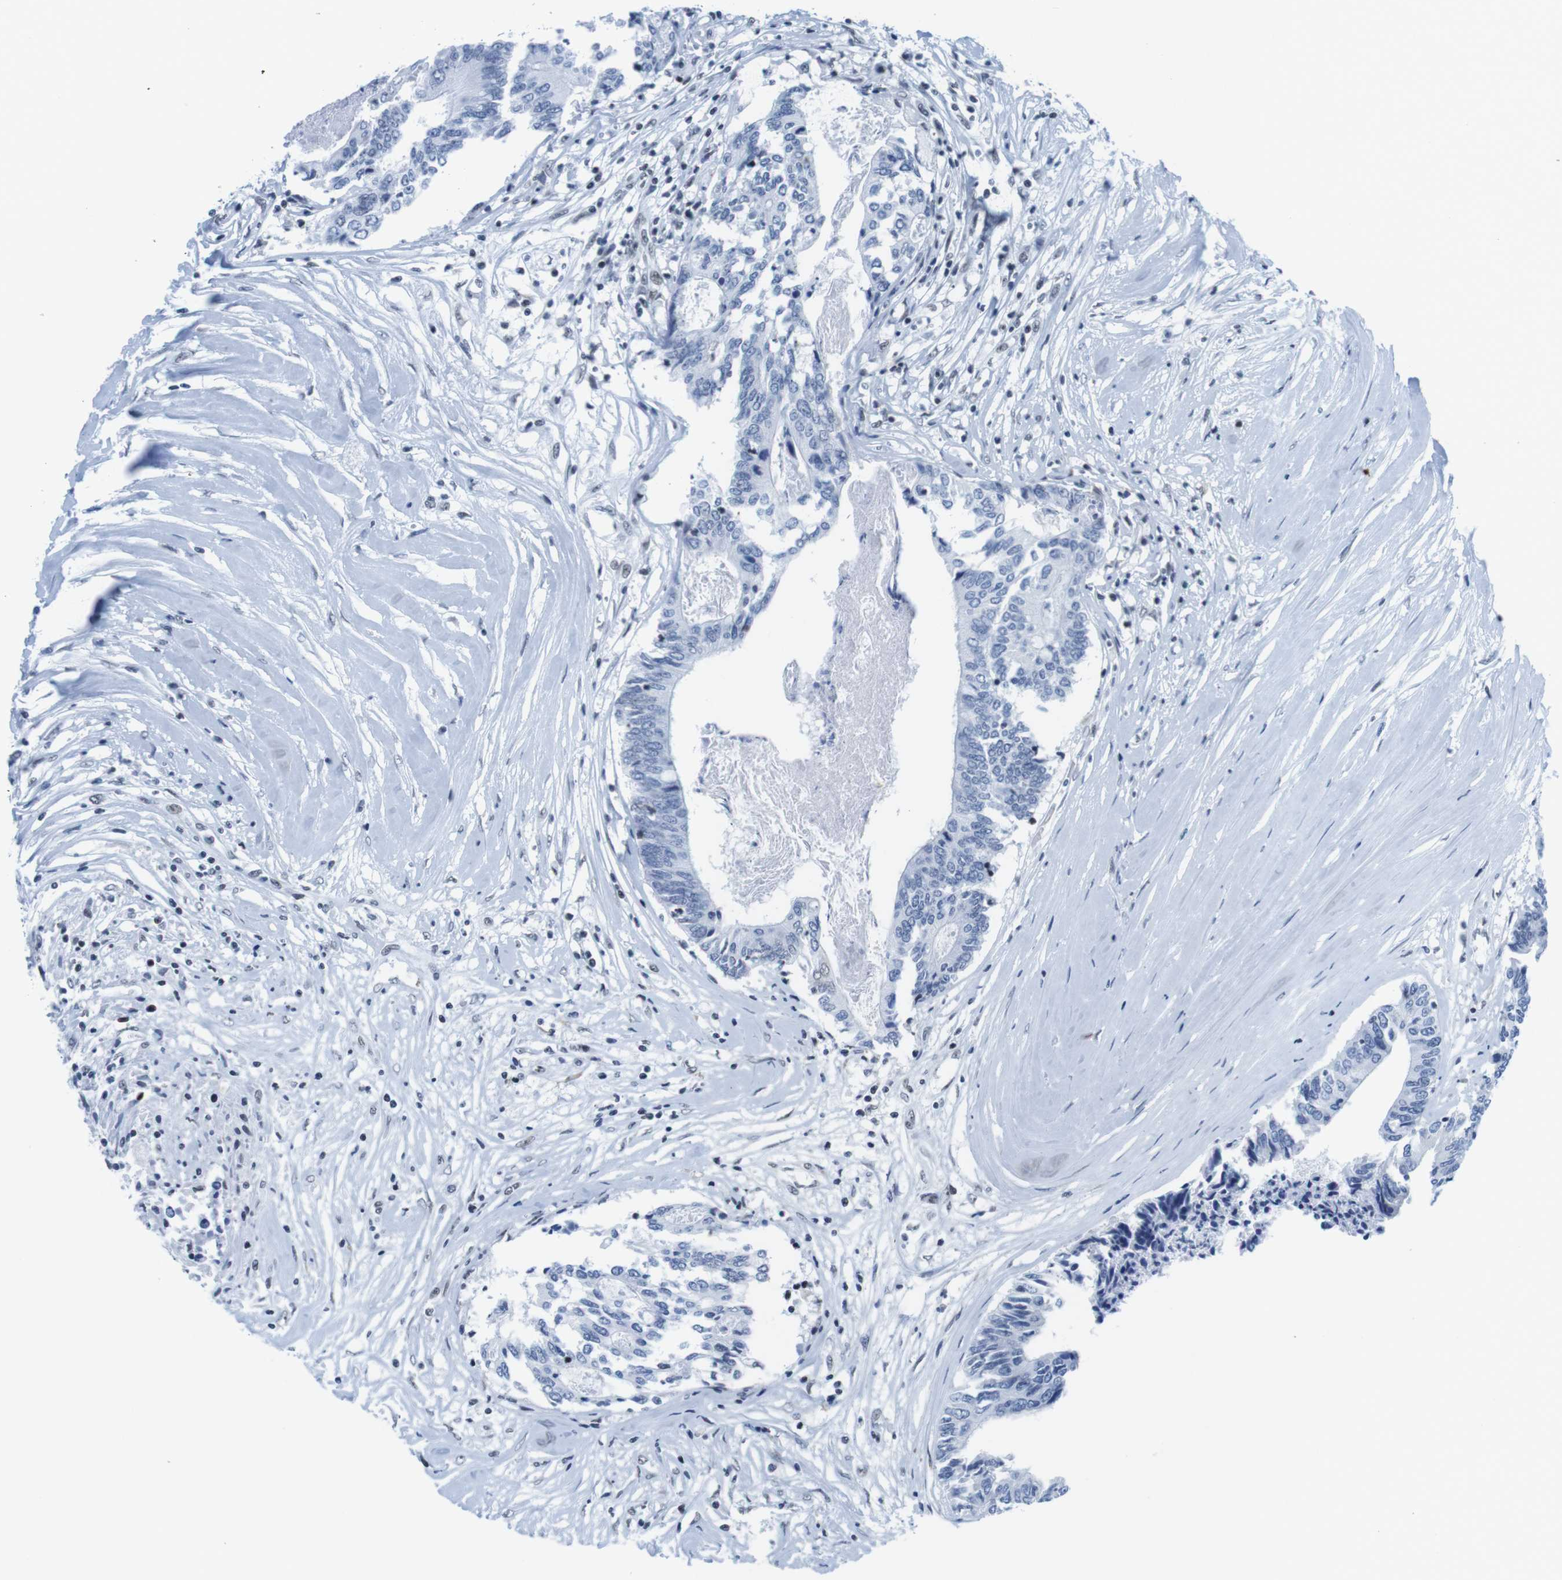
{"staining": {"intensity": "negative", "quantity": "none", "location": "none"}, "tissue": "colorectal cancer", "cell_type": "Tumor cells", "image_type": "cancer", "snomed": [{"axis": "morphology", "description": "Adenocarcinoma, NOS"}, {"axis": "topography", "description": "Rectum"}], "caption": "DAB immunohistochemical staining of colorectal adenocarcinoma reveals no significant positivity in tumor cells. (DAB immunohistochemistry visualized using brightfield microscopy, high magnification).", "gene": "IFI16", "patient": {"sex": "male", "age": 63}}